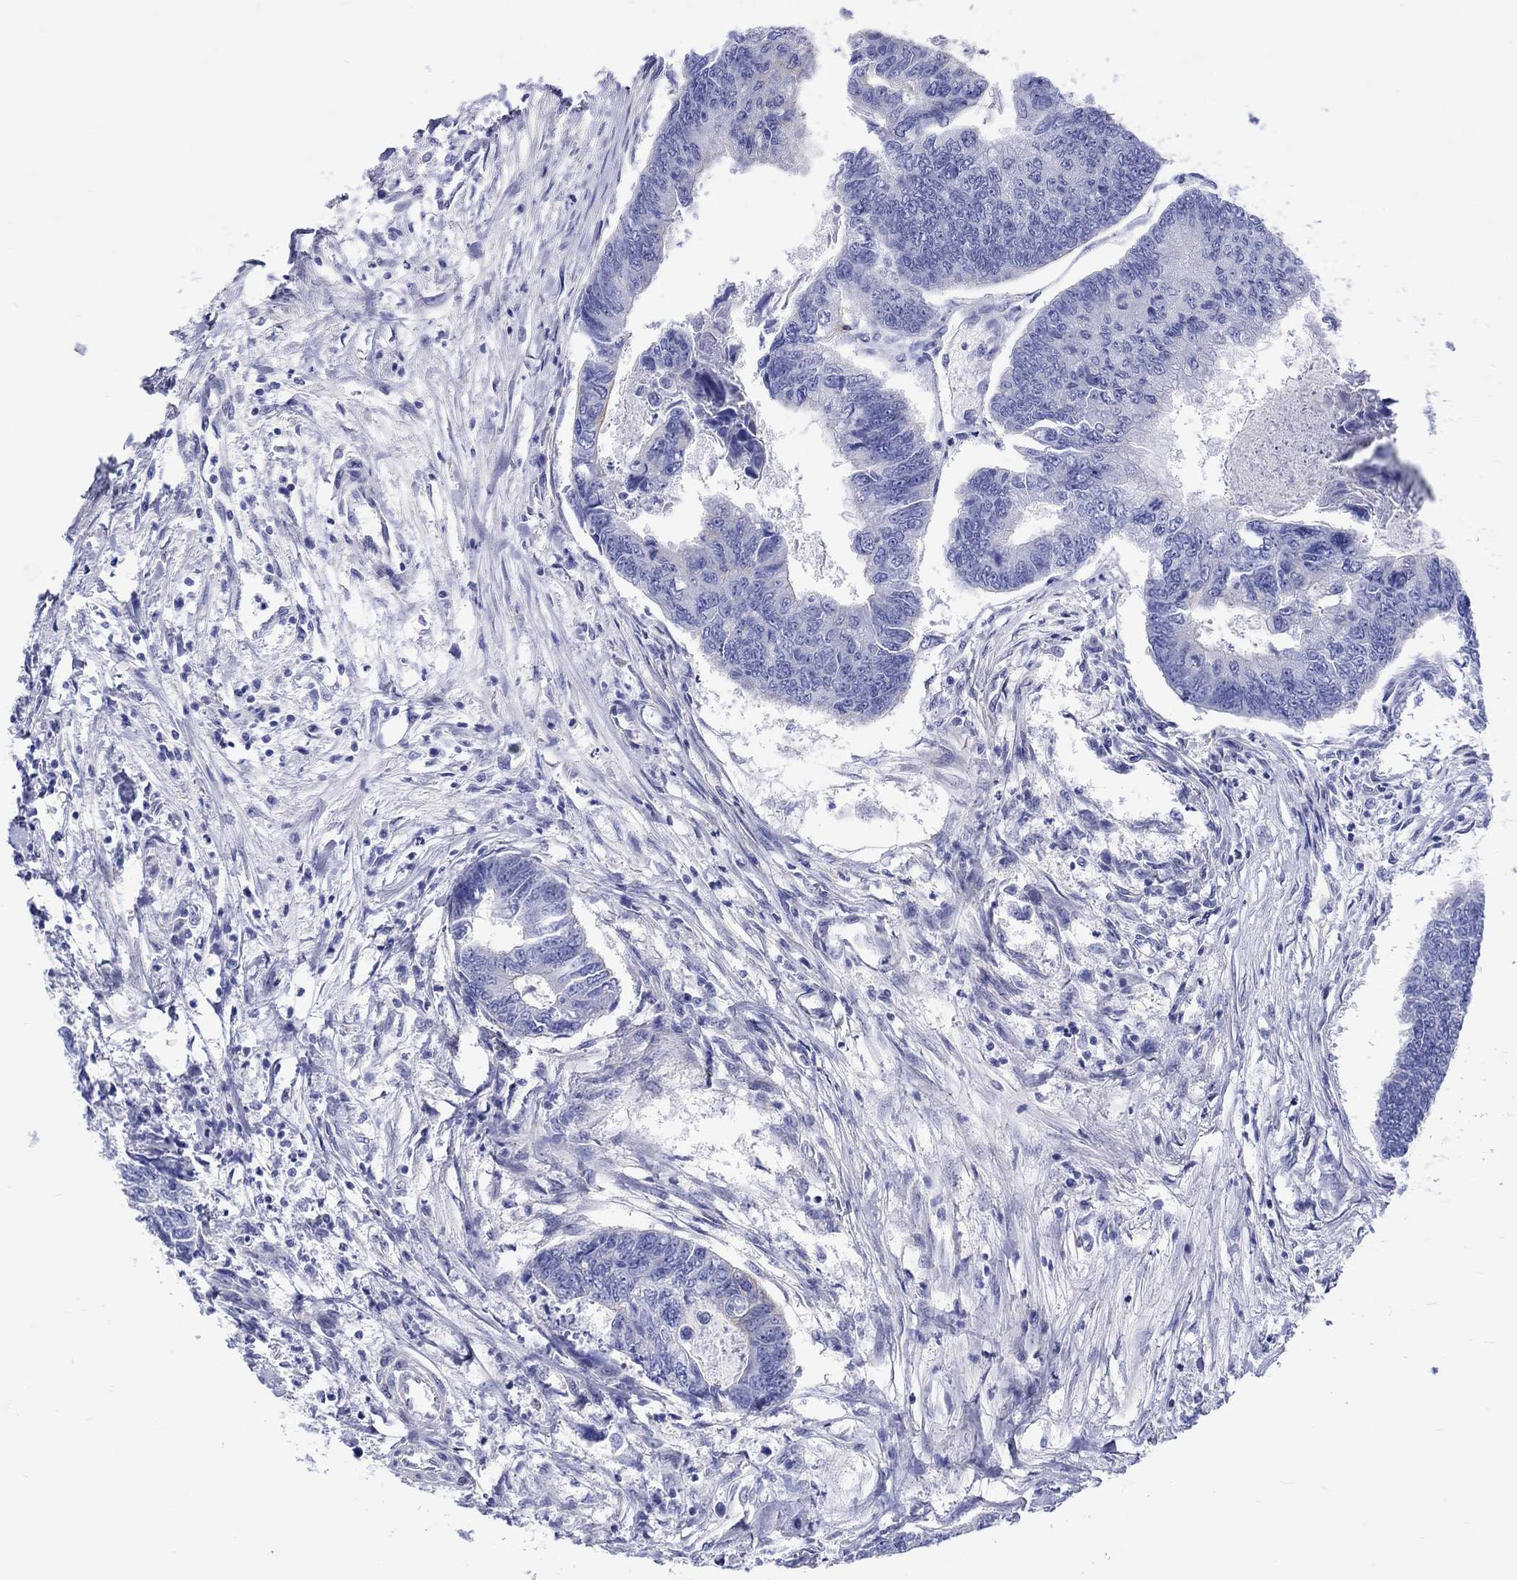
{"staining": {"intensity": "negative", "quantity": "none", "location": "none"}, "tissue": "colorectal cancer", "cell_type": "Tumor cells", "image_type": "cancer", "snomed": [{"axis": "morphology", "description": "Adenocarcinoma, NOS"}, {"axis": "topography", "description": "Colon"}], "caption": "An immunohistochemistry (IHC) image of colorectal adenocarcinoma is shown. There is no staining in tumor cells of colorectal adenocarcinoma. (Brightfield microscopy of DAB (3,3'-diaminobenzidine) IHC at high magnification).", "gene": "SH2D7", "patient": {"sex": "female", "age": 65}}